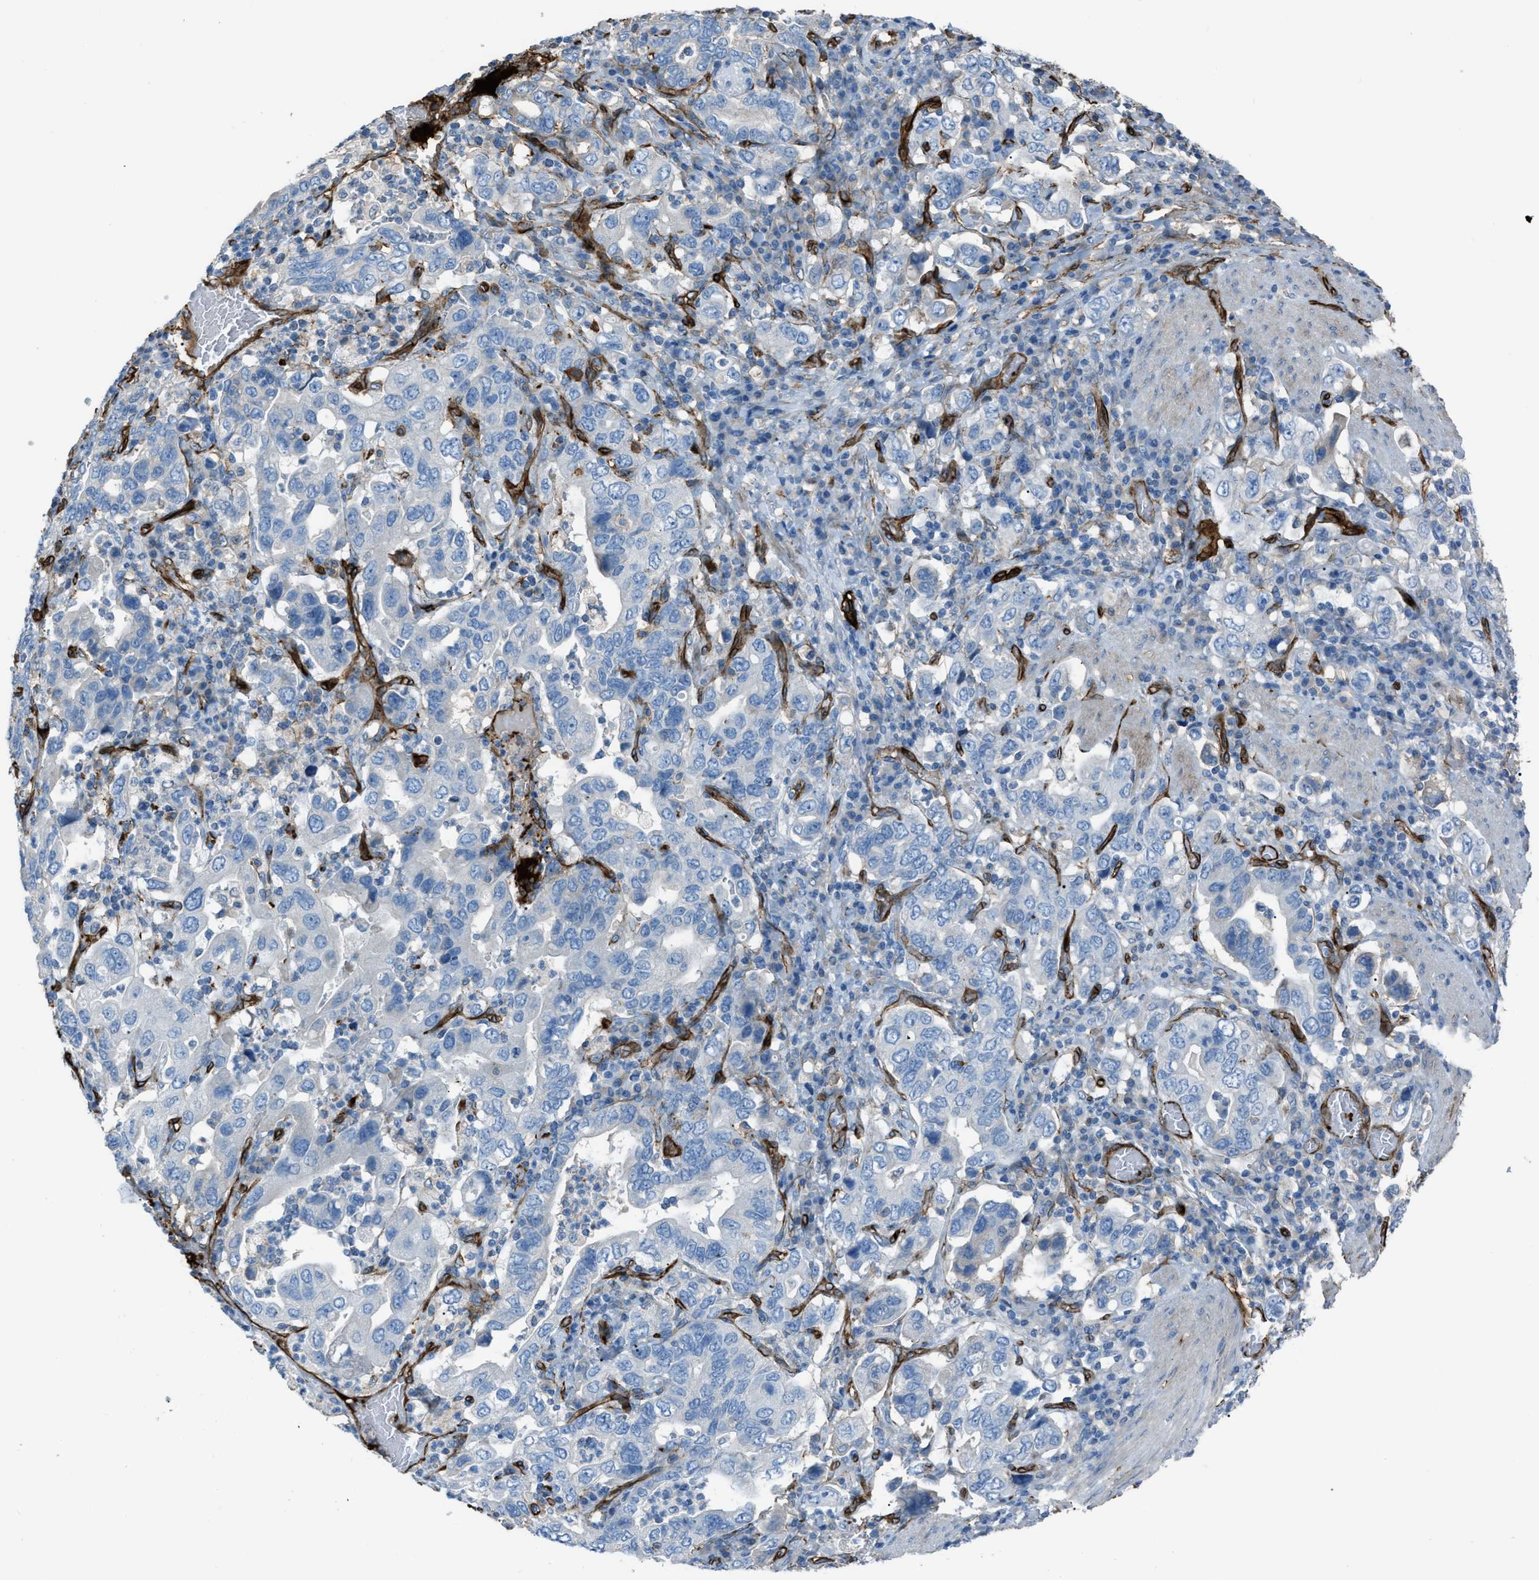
{"staining": {"intensity": "negative", "quantity": "none", "location": "none"}, "tissue": "stomach cancer", "cell_type": "Tumor cells", "image_type": "cancer", "snomed": [{"axis": "morphology", "description": "Adenocarcinoma, NOS"}, {"axis": "topography", "description": "Stomach, upper"}], "caption": "An image of human stomach adenocarcinoma is negative for staining in tumor cells.", "gene": "SLC22A15", "patient": {"sex": "male", "age": 62}}